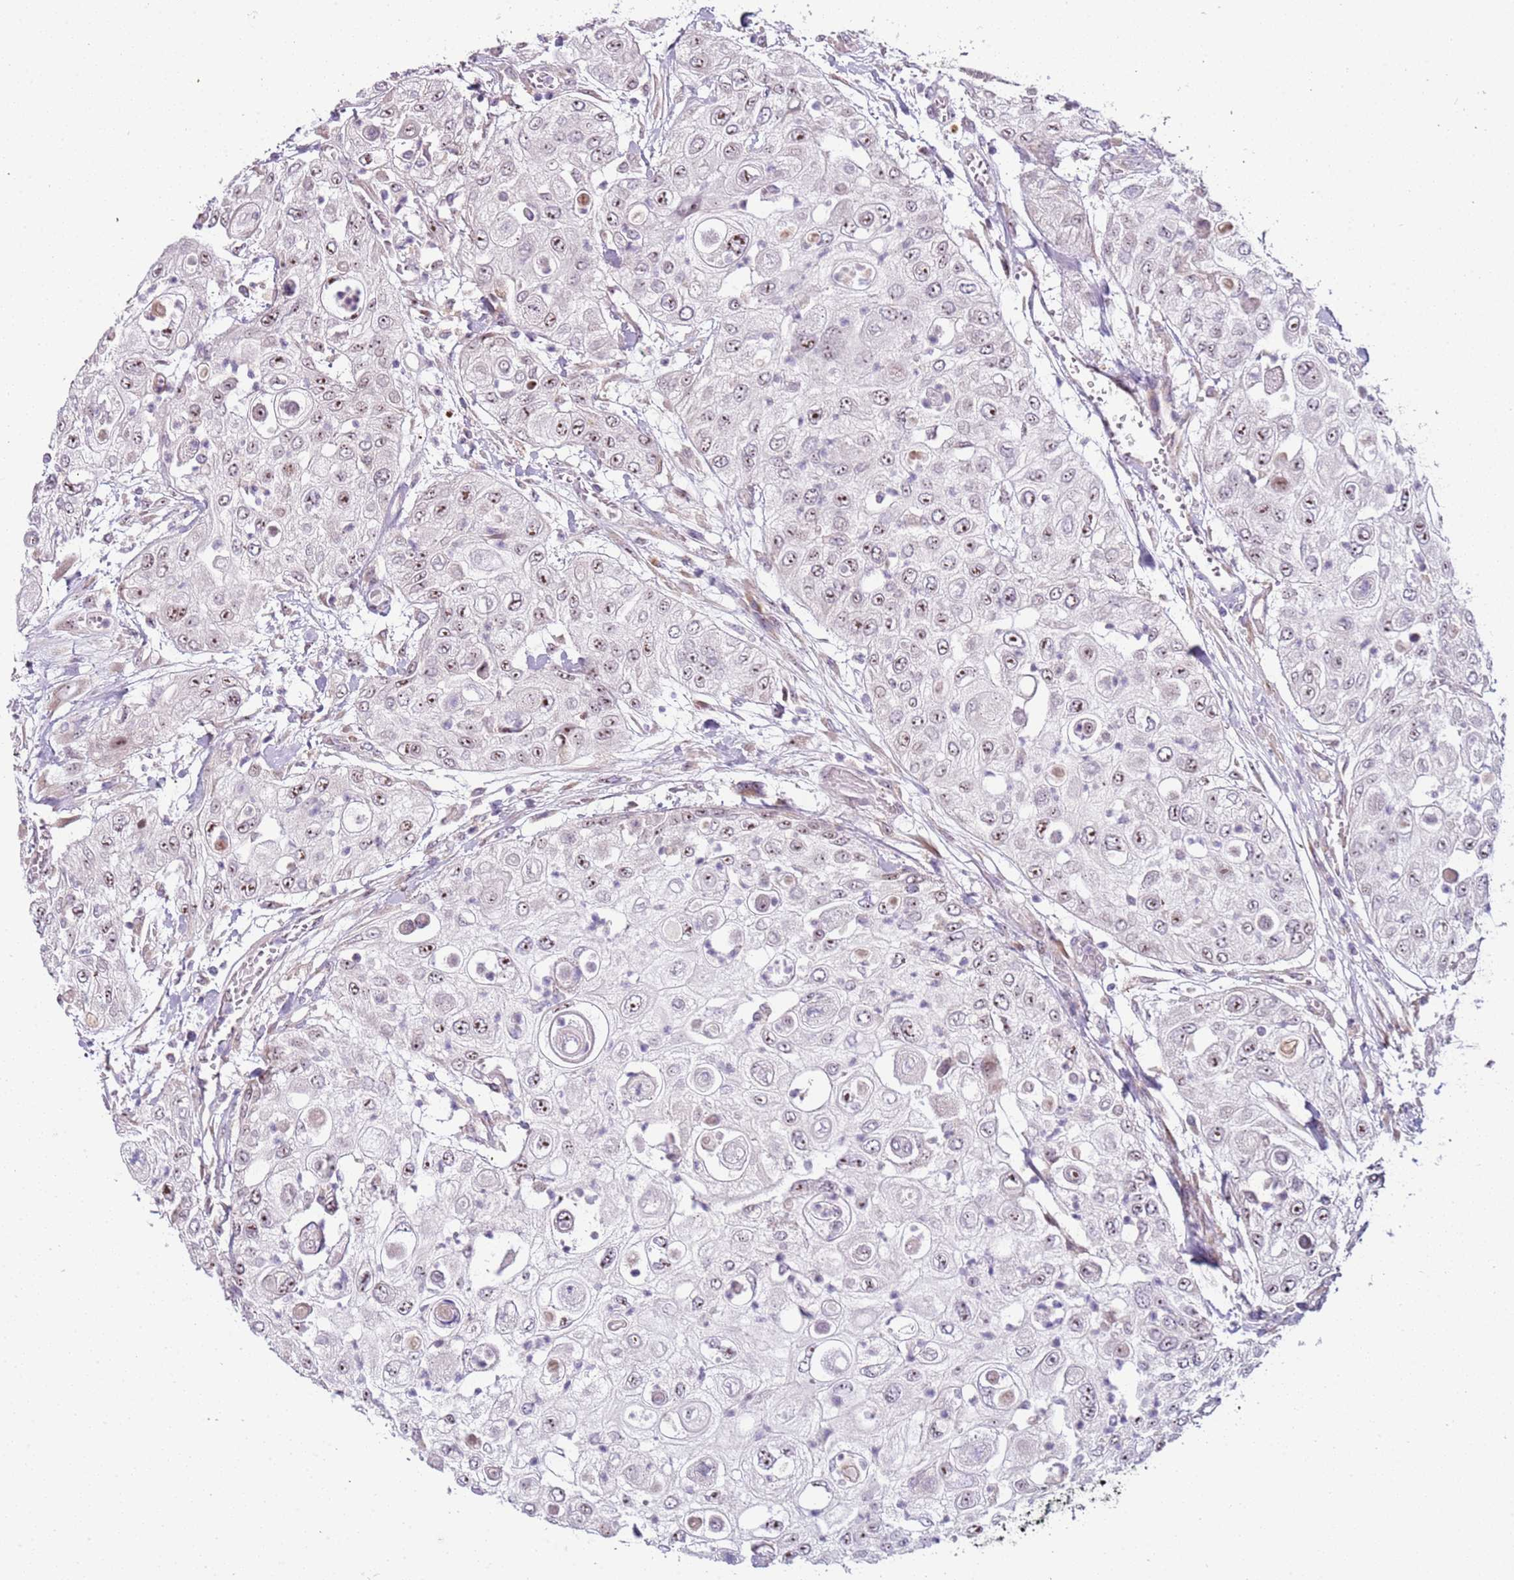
{"staining": {"intensity": "moderate", "quantity": "25%-75%", "location": "nuclear"}, "tissue": "urothelial cancer", "cell_type": "Tumor cells", "image_type": "cancer", "snomed": [{"axis": "morphology", "description": "Urothelial carcinoma, High grade"}, {"axis": "topography", "description": "Urinary bladder"}], "caption": "A medium amount of moderate nuclear expression is identified in approximately 25%-75% of tumor cells in urothelial carcinoma (high-grade) tissue. Using DAB (brown) and hematoxylin (blue) stains, captured at high magnification using brightfield microscopy.", "gene": "UCMA", "patient": {"sex": "female", "age": 79}}